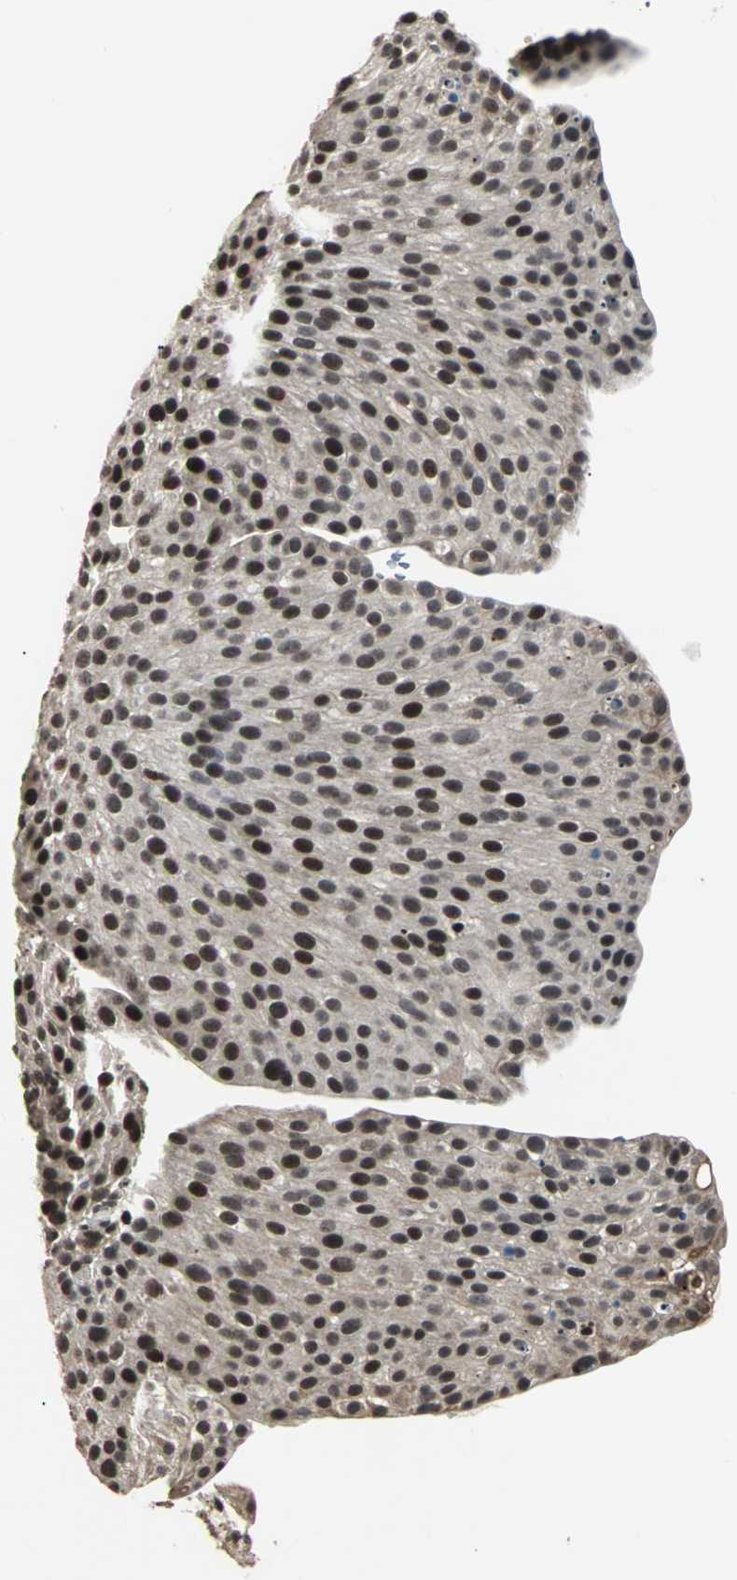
{"staining": {"intensity": "strong", "quantity": ">75%", "location": "nuclear"}, "tissue": "urothelial cancer", "cell_type": "Tumor cells", "image_type": "cancer", "snomed": [{"axis": "morphology", "description": "Urothelial carcinoma, Low grade"}, {"axis": "topography", "description": "Smooth muscle"}, {"axis": "topography", "description": "Urinary bladder"}], "caption": "Human urothelial cancer stained with a brown dye reveals strong nuclear positive staining in approximately >75% of tumor cells.", "gene": "TERF2IP", "patient": {"sex": "male", "age": 60}}